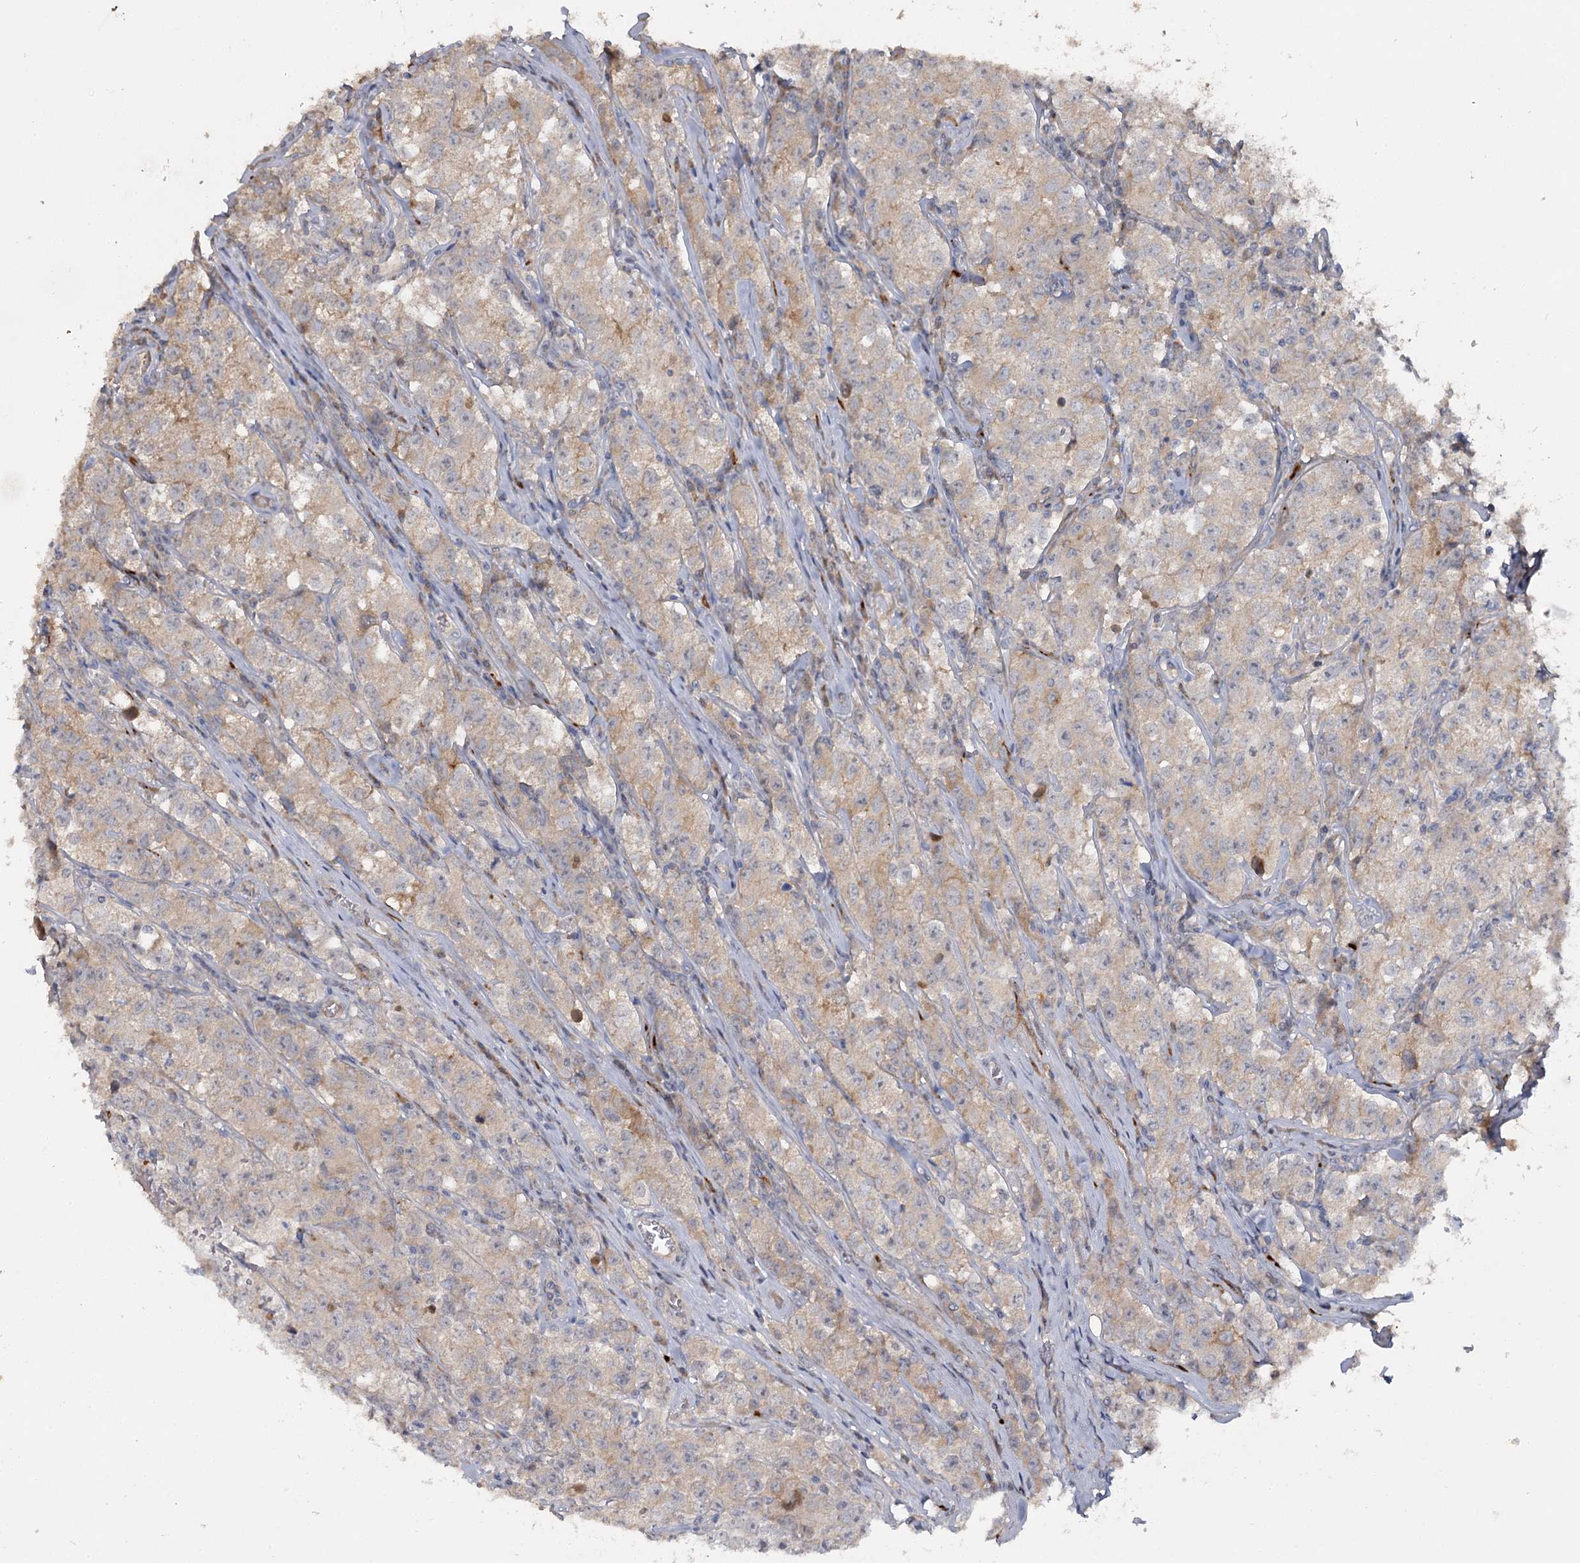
{"staining": {"intensity": "weak", "quantity": "<25%", "location": "cytoplasmic/membranous"}, "tissue": "testis cancer", "cell_type": "Tumor cells", "image_type": "cancer", "snomed": [{"axis": "morphology", "description": "Seminoma, NOS"}, {"axis": "morphology", "description": "Carcinoma, Embryonal, NOS"}, {"axis": "topography", "description": "Testis"}], "caption": "High power microscopy micrograph of an immunohistochemistry (IHC) micrograph of testis cancer (embryonal carcinoma), revealing no significant staining in tumor cells.", "gene": "ANGPTL5", "patient": {"sex": "male", "age": 43}}